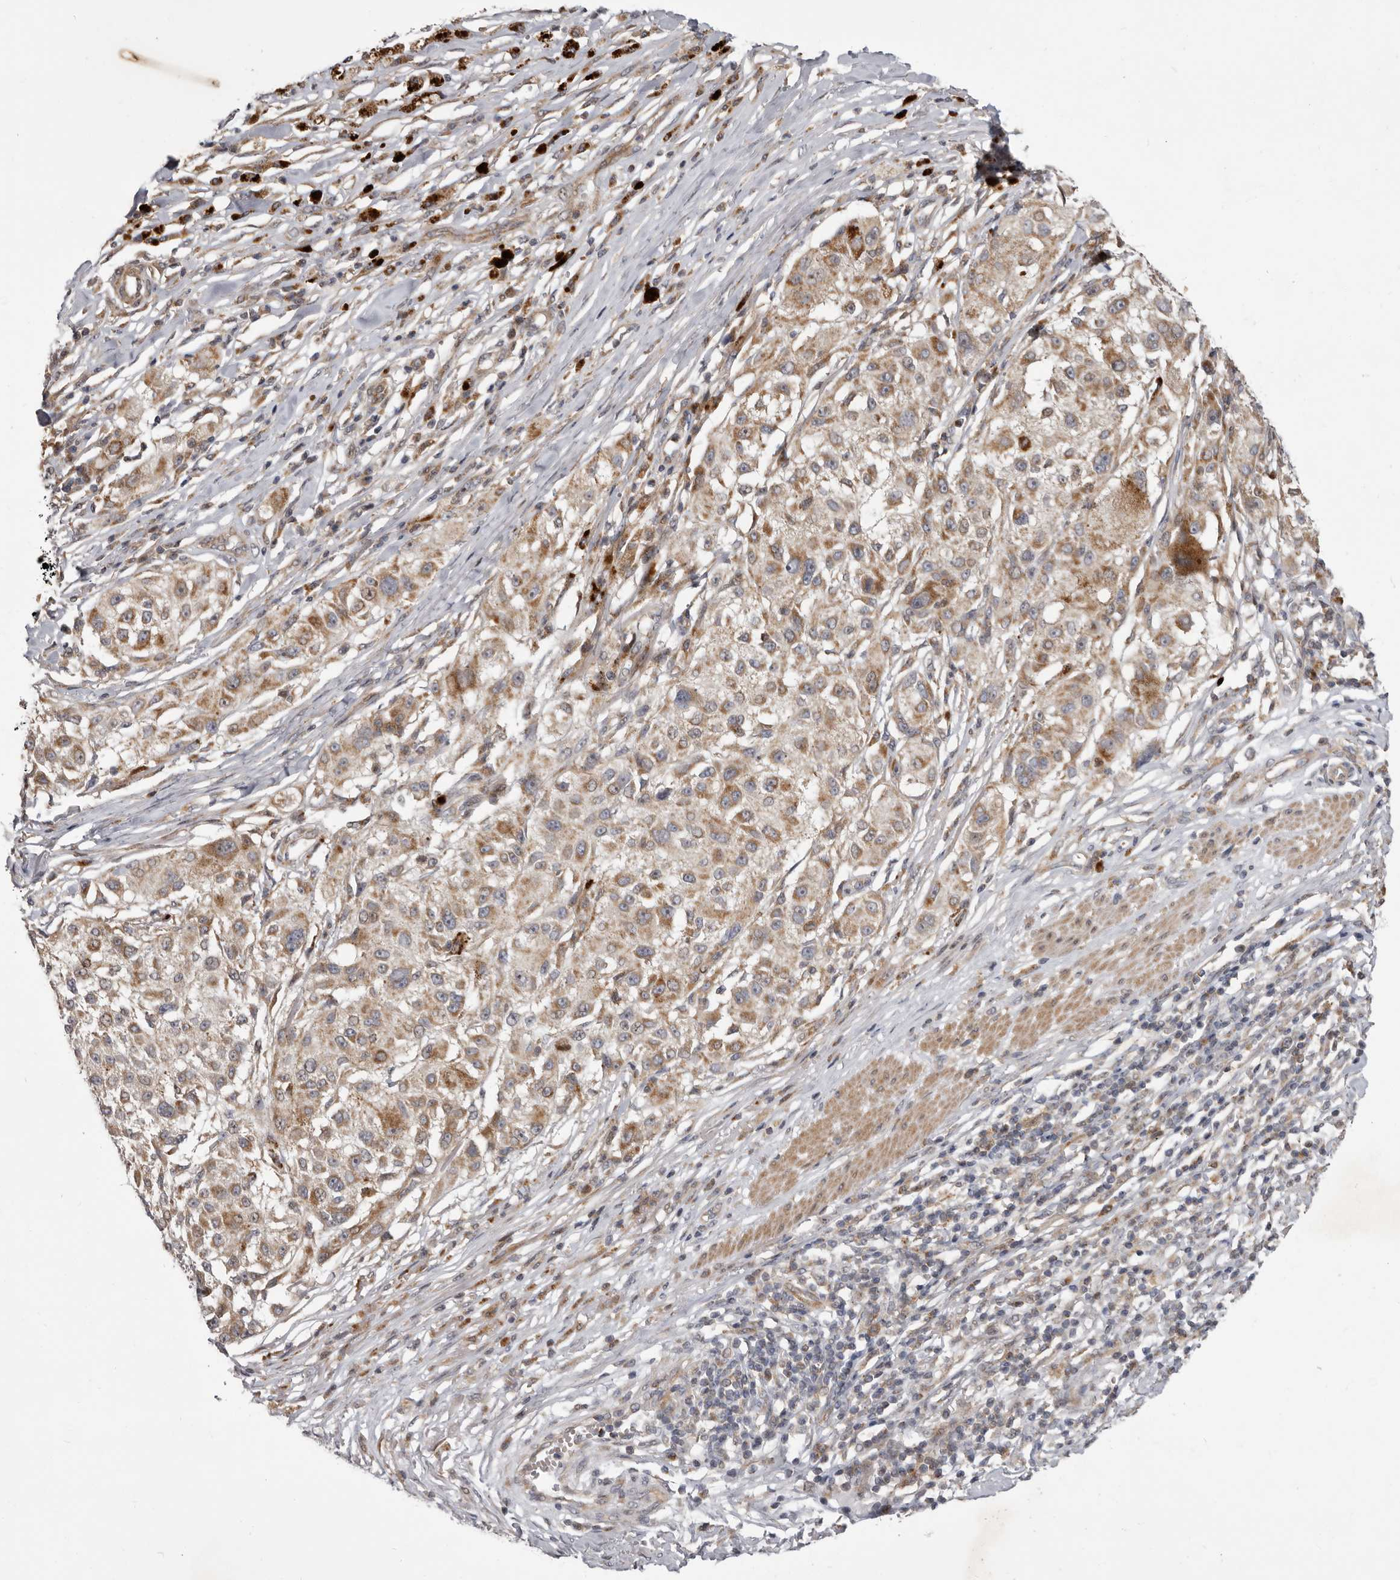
{"staining": {"intensity": "weak", "quantity": ">75%", "location": "cytoplasmic/membranous"}, "tissue": "melanoma", "cell_type": "Tumor cells", "image_type": "cancer", "snomed": [{"axis": "morphology", "description": "Necrosis, NOS"}, {"axis": "morphology", "description": "Malignant melanoma, NOS"}, {"axis": "topography", "description": "Skin"}], "caption": "There is low levels of weak cytoplasmic/membranous expression in tumor cells of malignant melanoma, as demonstrated by immunohistochemical staining (brown color).", "gene": "SMC4", "patient": {"sex": "female", "age": 87}}